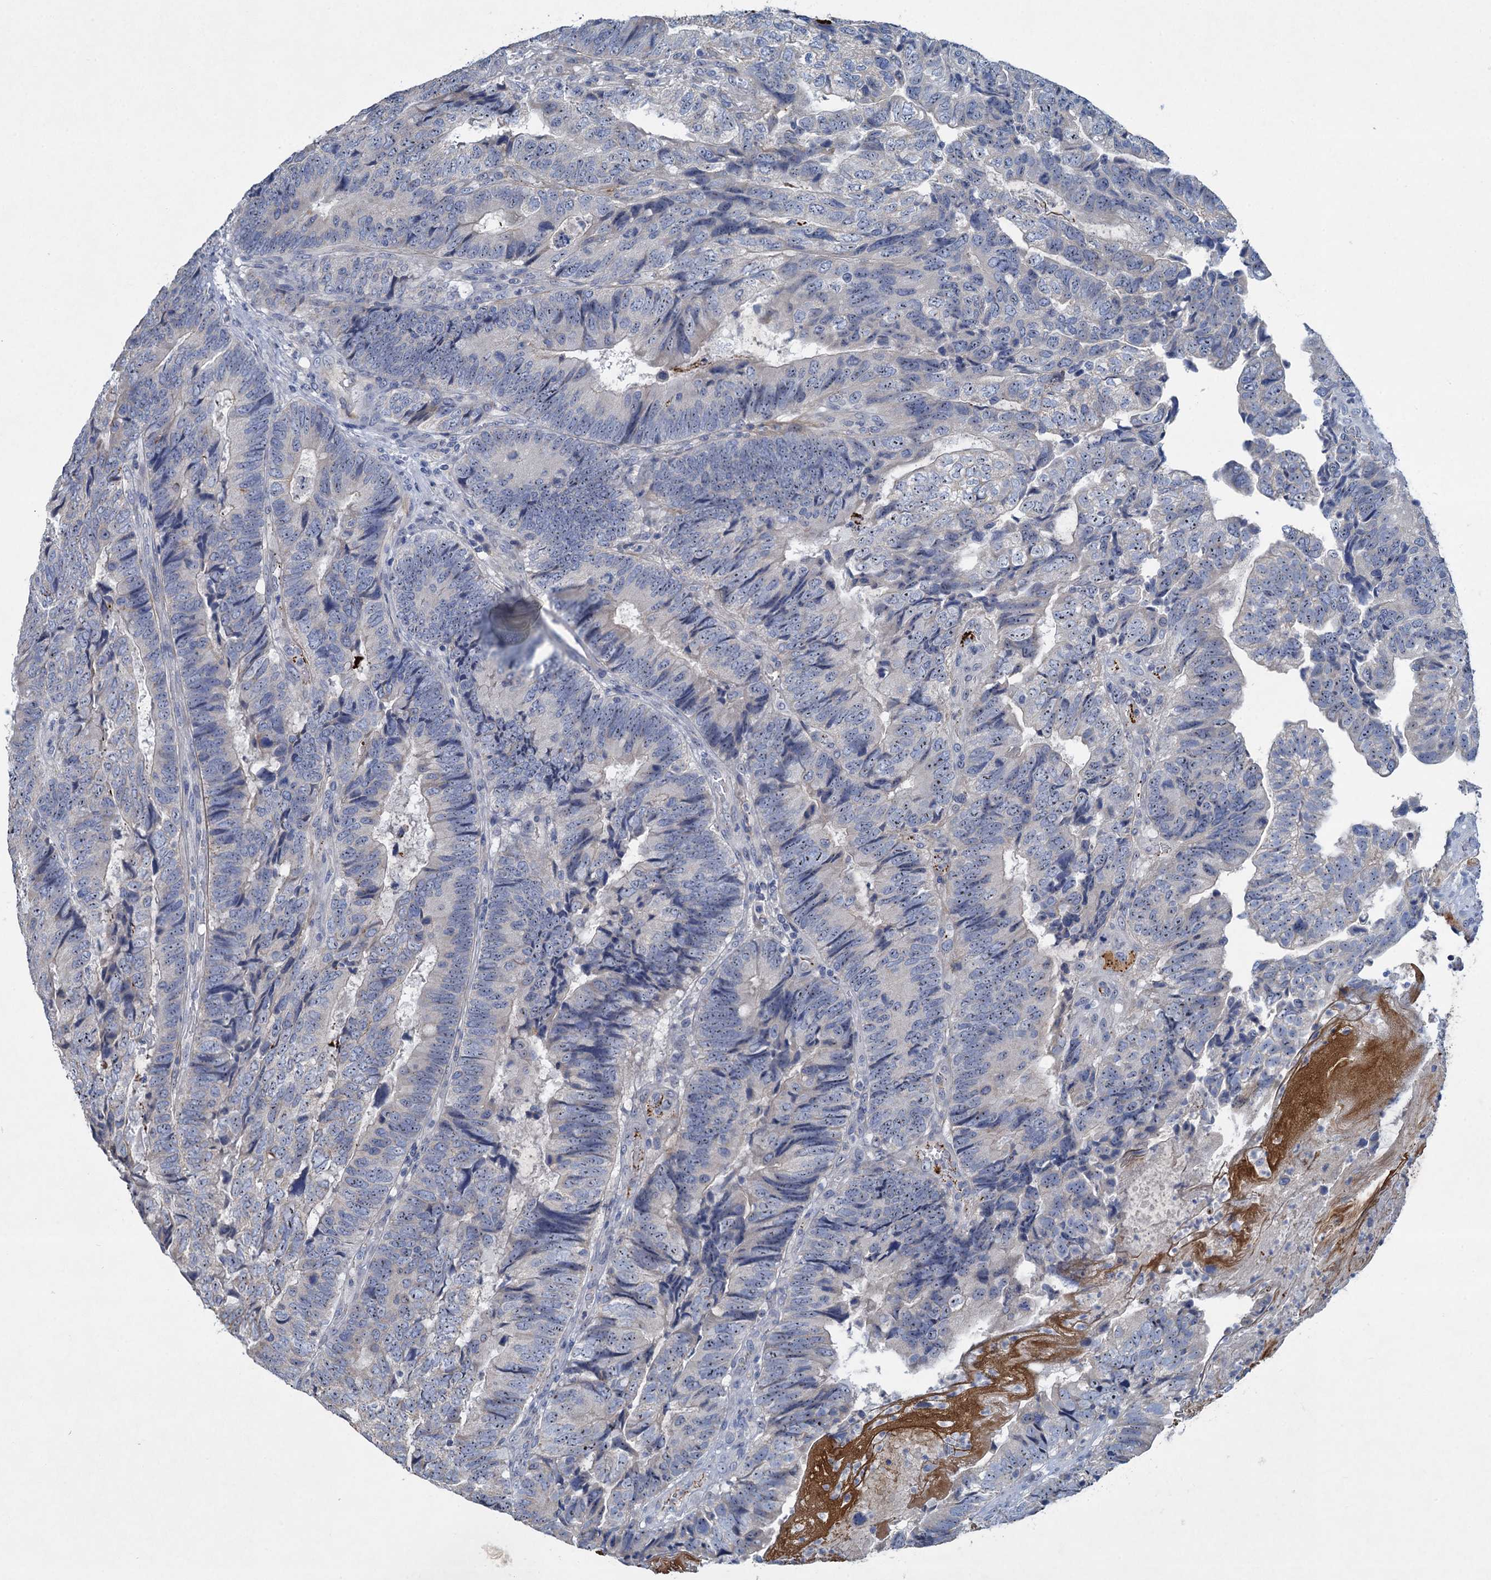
{"staining": {"intensity": "moderate", "quantity": "<25%", "location": "cytoplasmic/membranous"}, "tissue": "colorectal cancer", "cell_type": "Tumor cells", "image_type": "cancer", "snomed": [{"axis": "morphology", "description": "Adenocarcinoma, NOS"}, {"axis": "topography", "description": "Colon"}], "caption": "IHC of colorectal cancer (adenocarcinoma) displays low levels of moderate cytoplasmic/membranous expression in about <25% of tumor cells. The protein is stained brown, and the nuclei are stained in blue (DAB IHC with brightfield microscopy, high magnification).", "gene": "PLLP", "patient": {"sex": "female", "age": 67}}